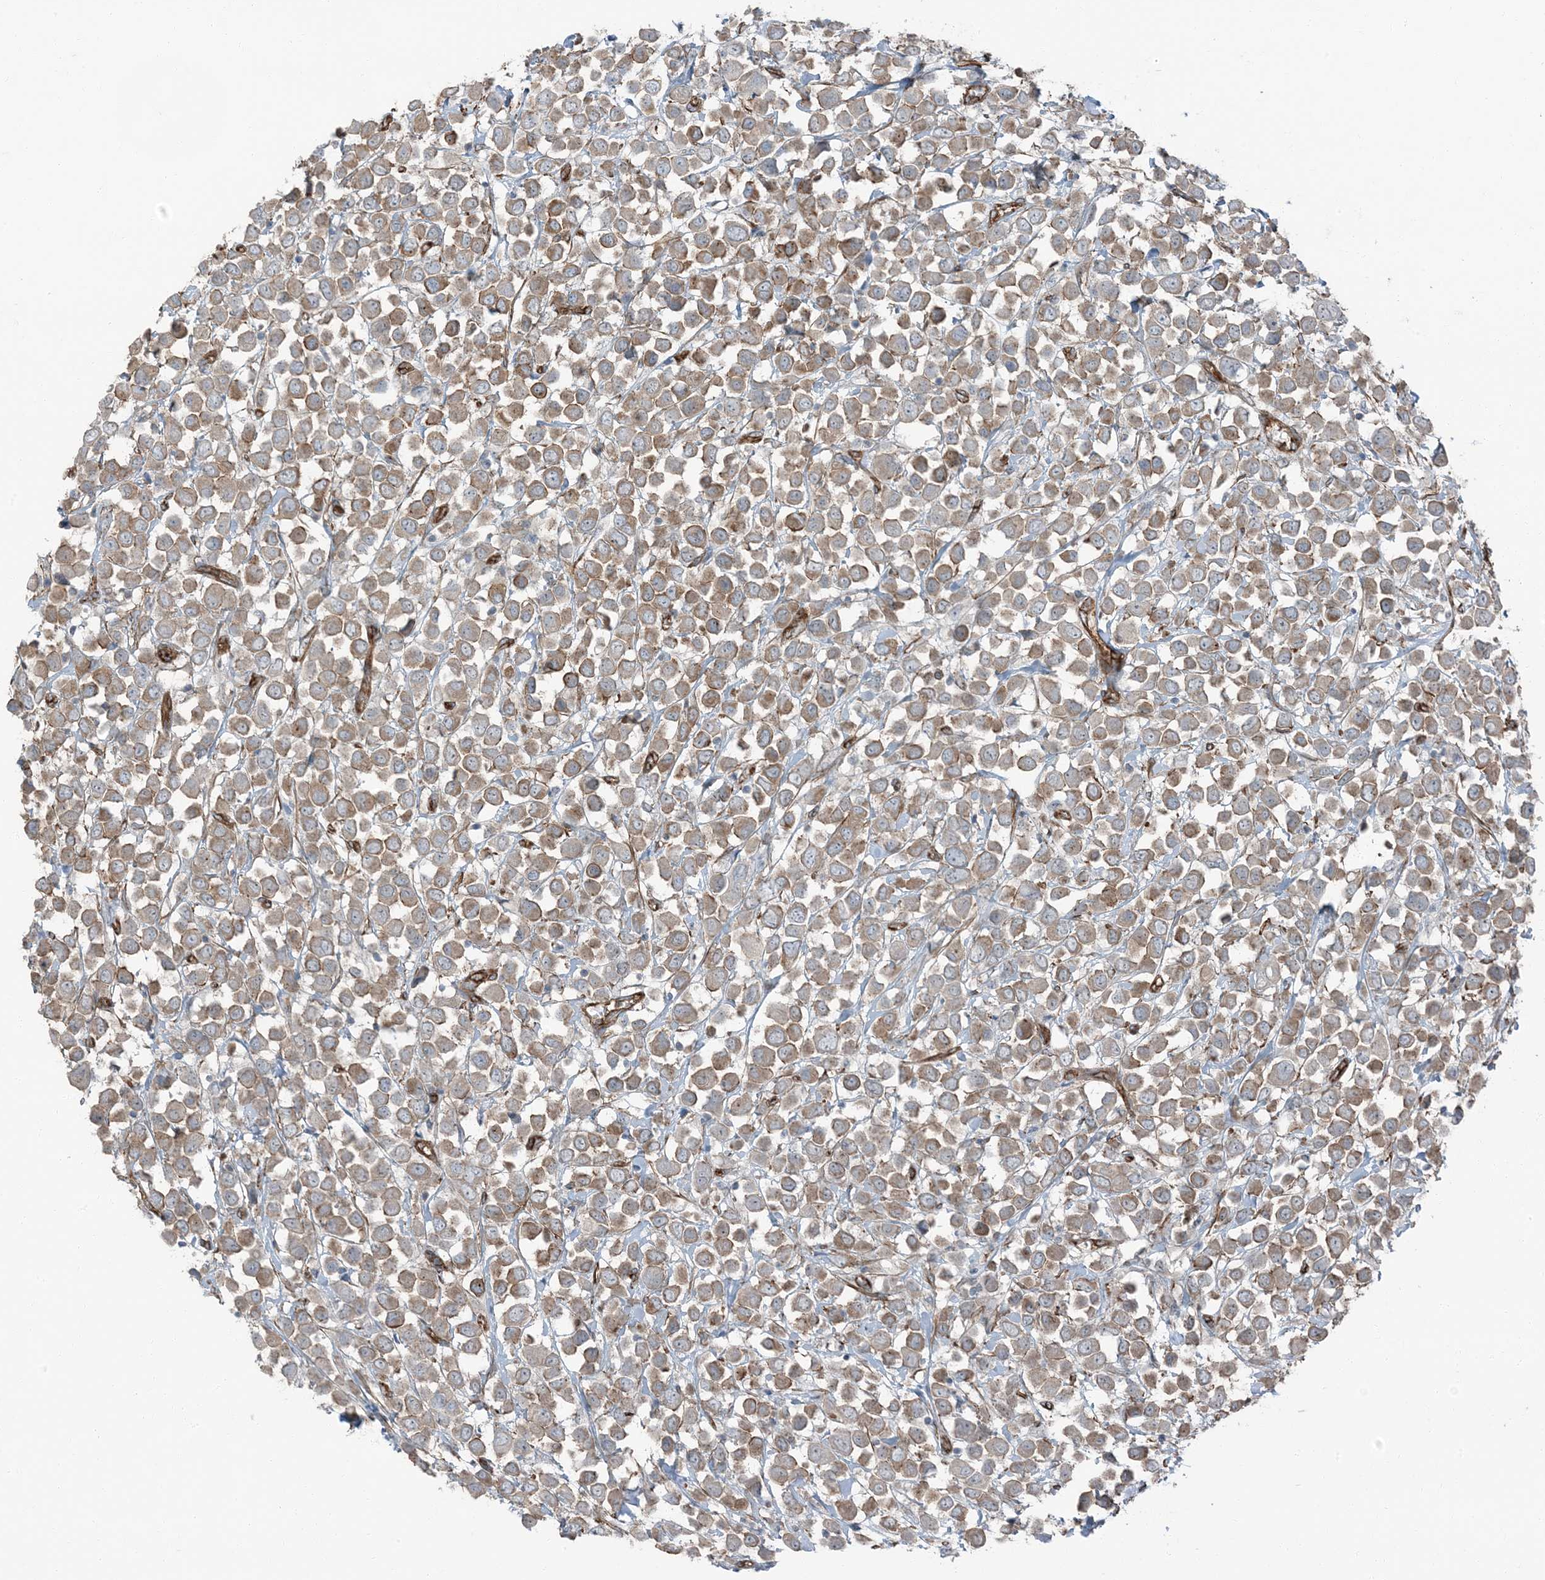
{"staining": {"intensity": "moderate", "quantity": ">75%", "location": "cytoplasmic/membranous"}, "tissue": "breast cancer", "cell_type": "Tumor cells", "image_type": "cancer", "snomed": [{"axis": "morphology", "description": "Duct carcinoma"}, {"axis": "topography", "description": "Breast"}], "caption": "Moderate cytoplasmic/membranous positivity for a protein is seen in approximately >75% of tumor cells of breast infiltrating ductal carcinoma using IHC.", "gene": "ZFP90", "patient": {"sex": "female", "age": 61}}